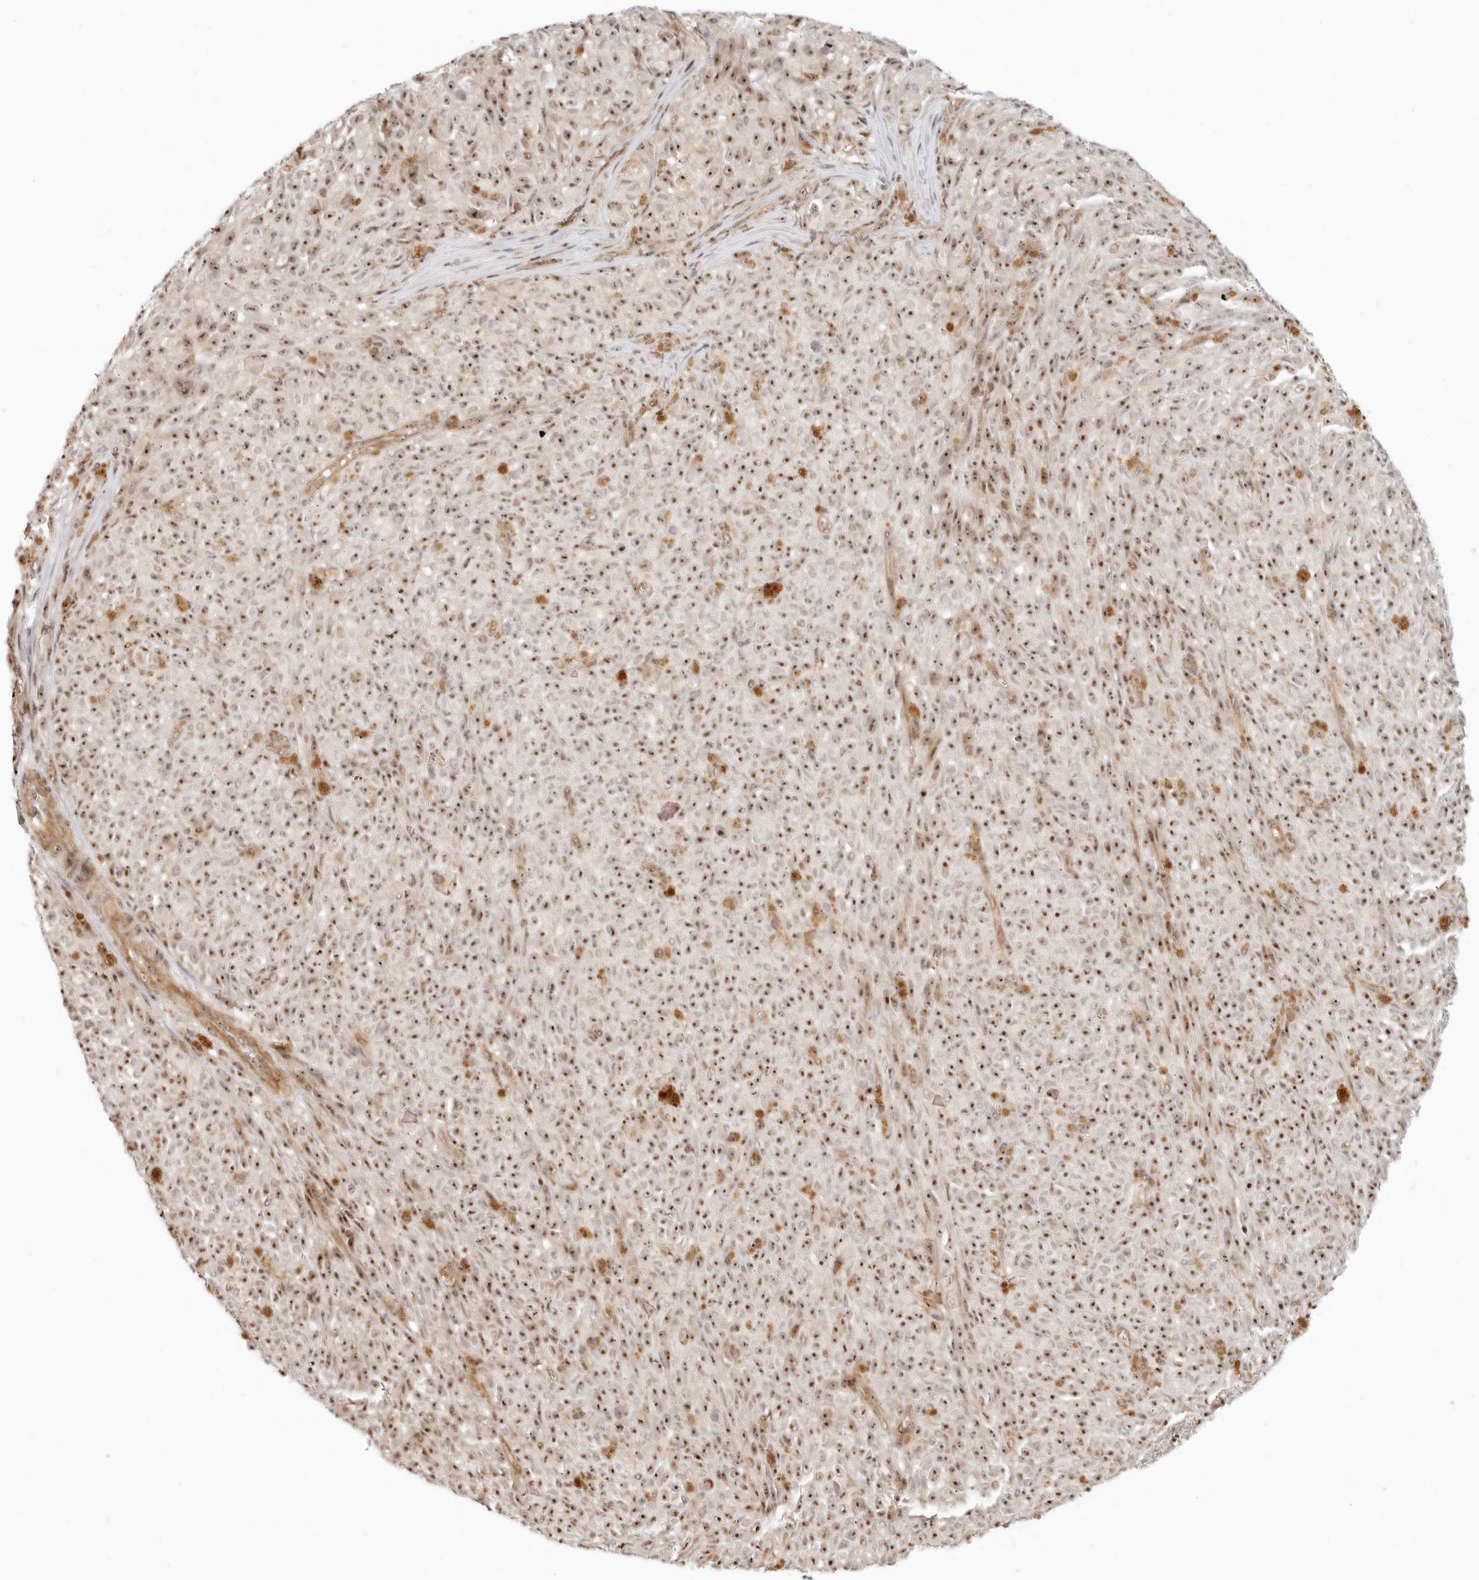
{"staining": {"intensity": "strong", "quantity": ">75%", "location": "nuclear"}, "tissue": "melanoma", "cell_type": "Tumor cells", "image_type": "cancer", "snomed": [{"axis": "morphology", "description": "Malignant melanoma, NOS"}, {"axis": "topography", "description": "Skin"}], "caption": "The photomicrograph reveals a brown stain indicating the presence of a protein in the nuclear of tumor cells in malignant melanoma.", "gene": "BAP1", "patient": {"sex": "female", "age": 82}}